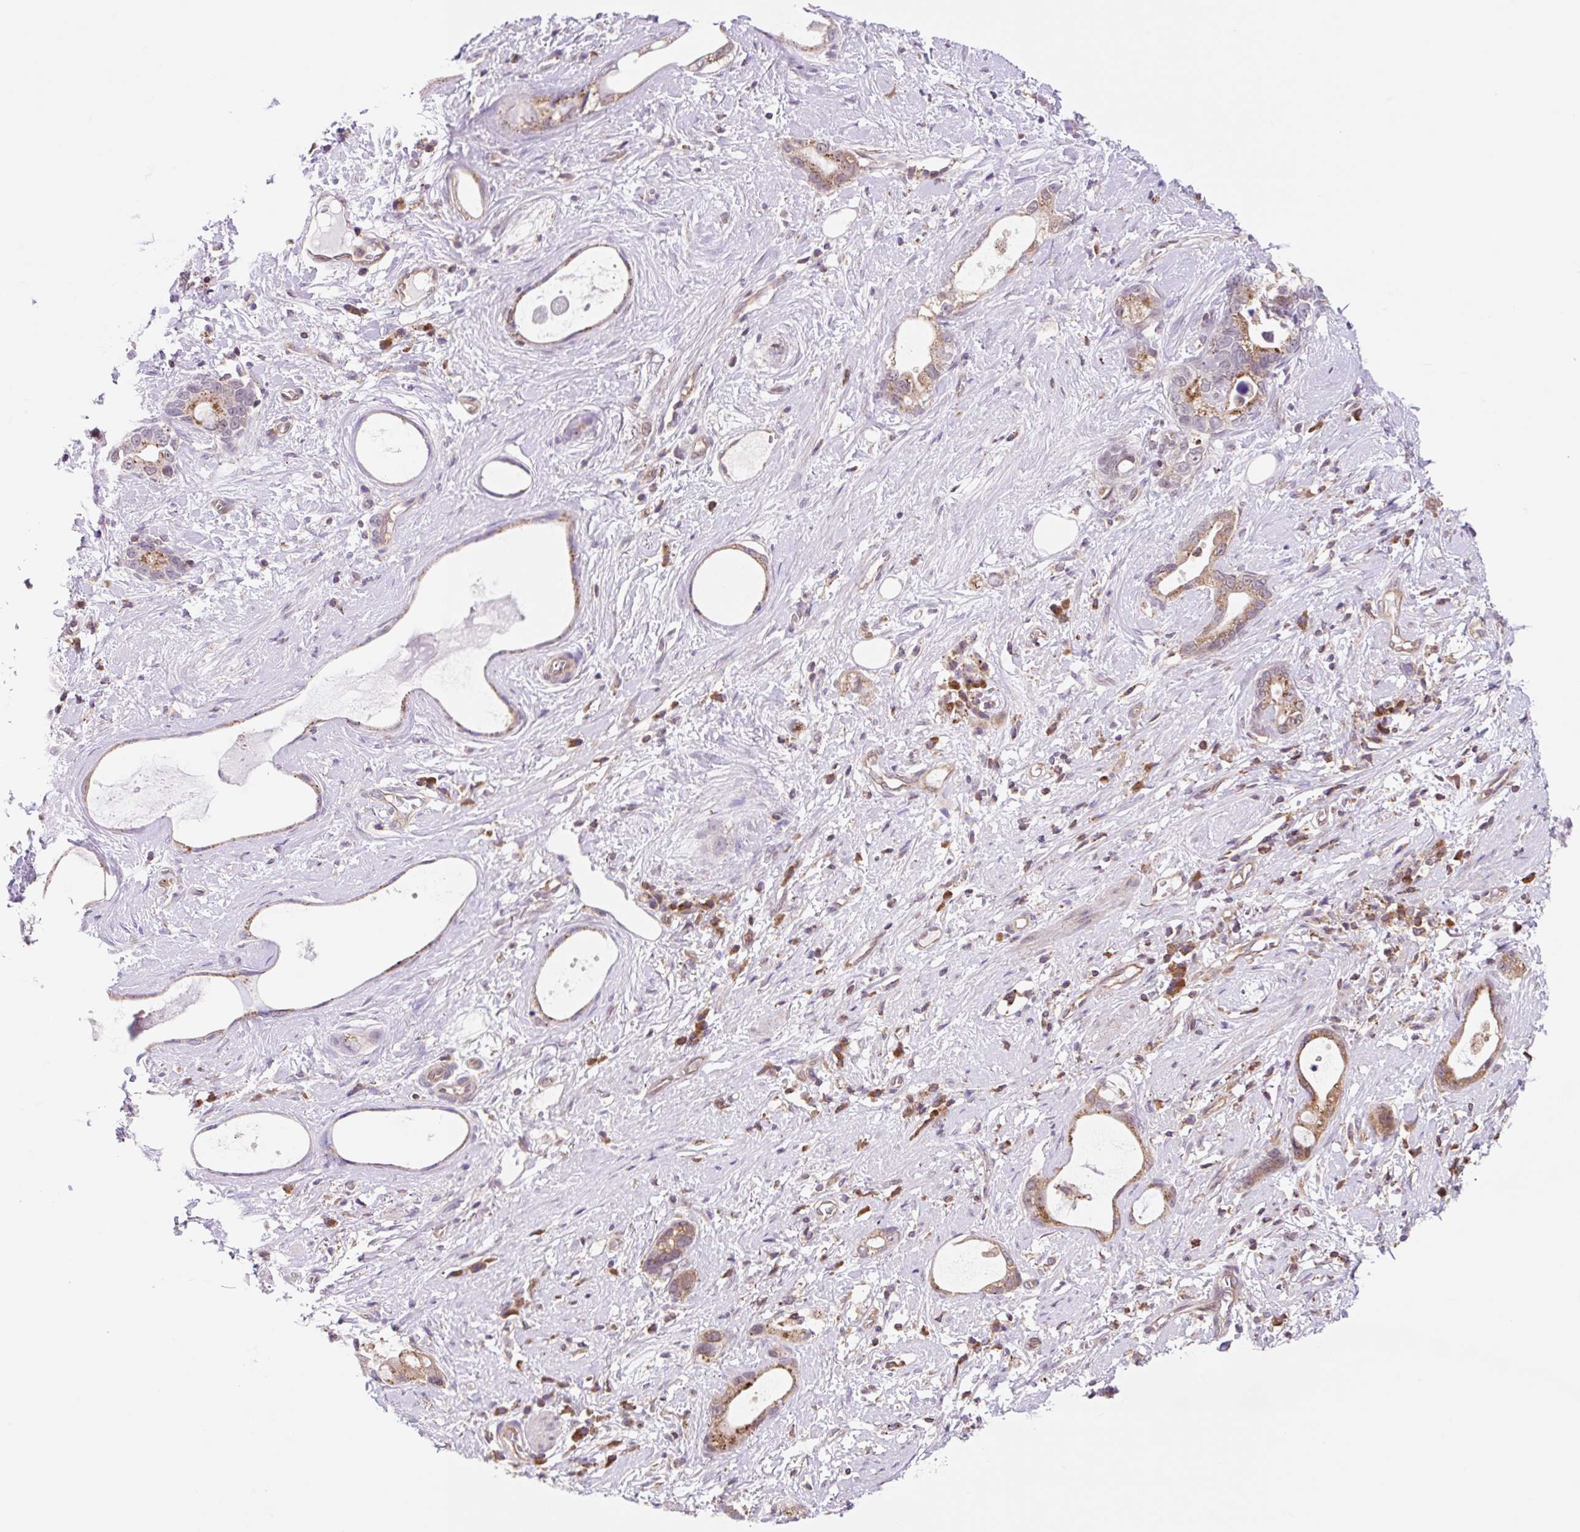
{"staining": {"intensity": "moderate", "quantity": ">75%", "location": "cytoplasmic/membranous"}, "tissue": "stomach cancer", "cell_type": "Tumor cells", "image_type": "cancer", "snomed": [{"axis": "morphology", "description": "Adenocarcinoma, NOS"}, {"axis": "topography", "description": "Stomach"}], "caption": "Adenocarcinoma (stomach) was stained to show a protein in brown. There is medium levels of moderate cytoplasmic/membranous positivity in approximately >75% of tumor cells.", "gene": "VPS4A", "patient": {"sex": "male", "age": 55}}